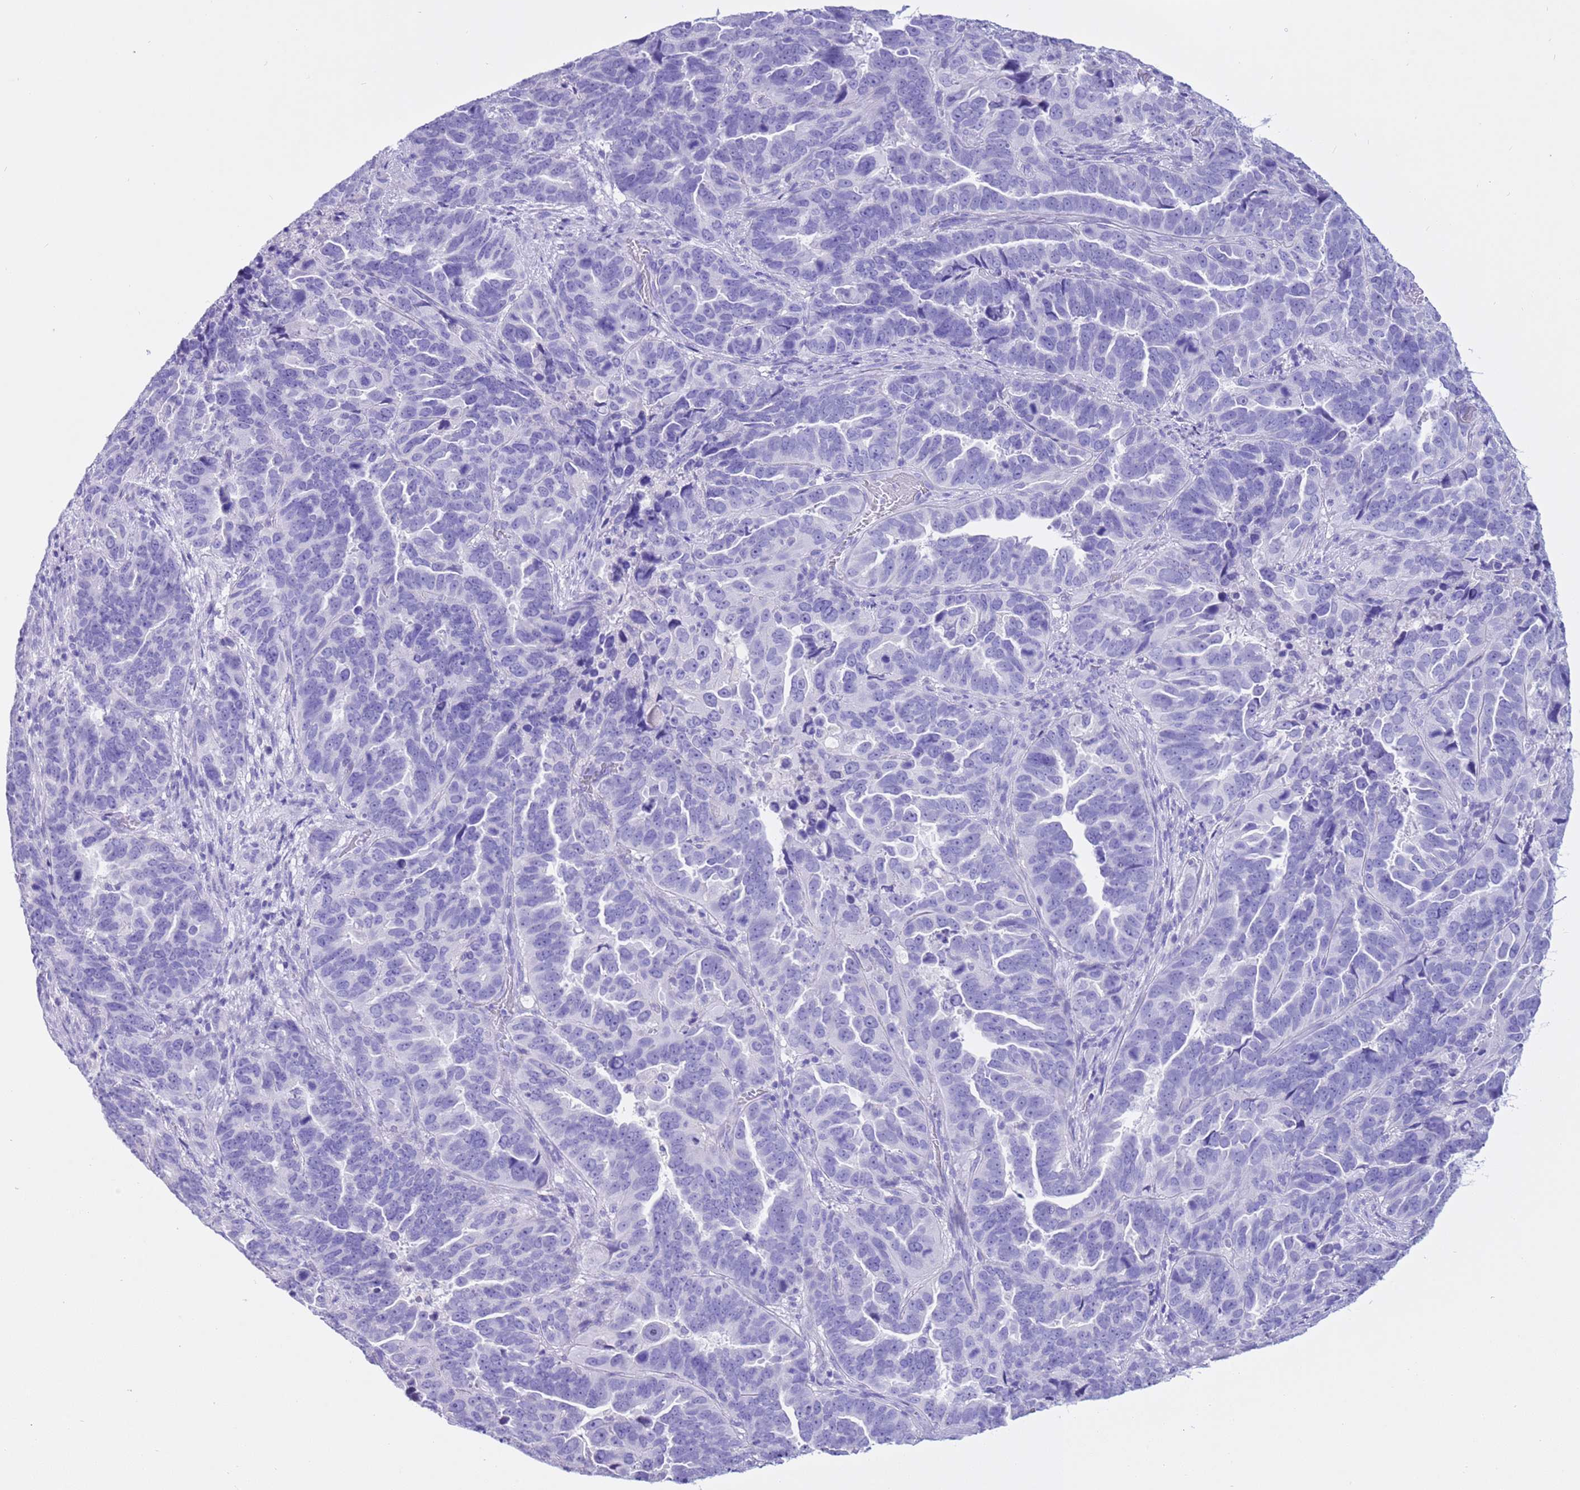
{"staining": {"intensity": "negative", "quantity": "none", "location": "none"}, "tissue": "endometrial cancer", "cell_type": "Tumor cells", "image_type": "cancer", "snomed": [{"axis": "morphology", "description": "Adenocarcinoma, NOS"}, {"axis": "topography", "description": "Endometrium"}], "caption": "High magnification brightfield microscopy of endometrial cancer stained with DAB (brown) and counterstained with hematoxylin (blue): tumor cells show no significant positivity.", "gene": "CPB1", "patient": {"sex": "female", "age": 65}}